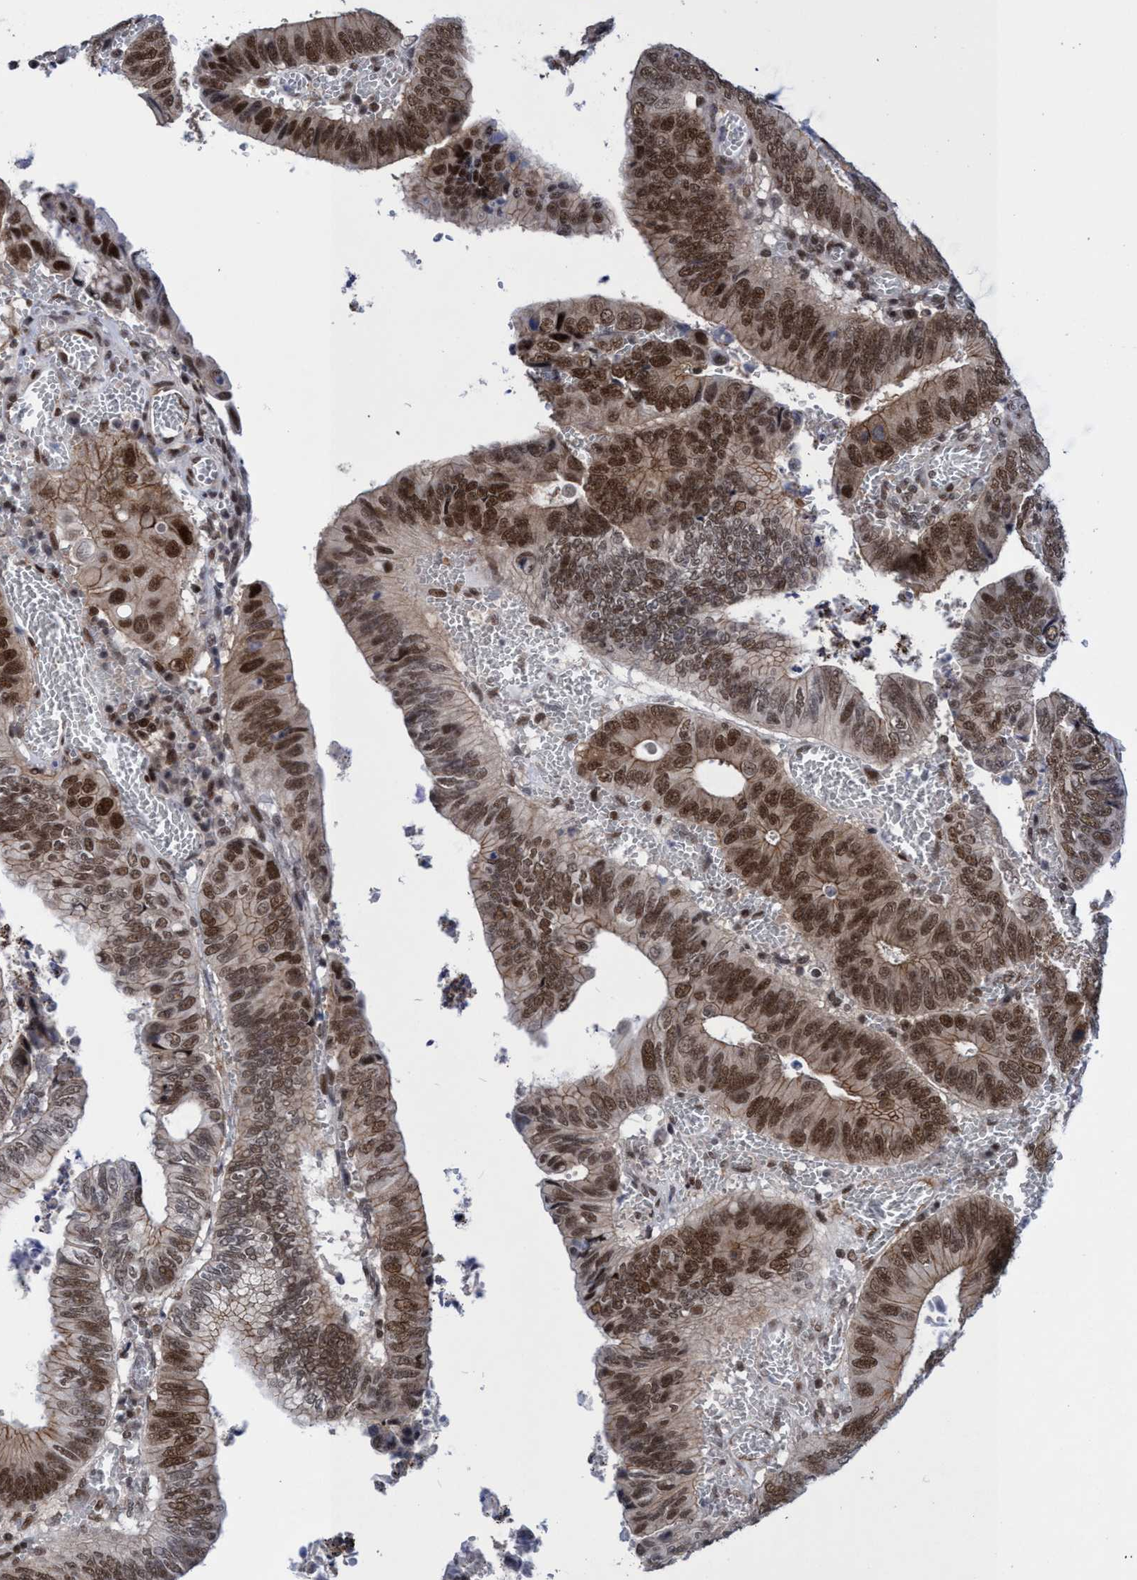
{"staining": {"intensity": "strong", "quantity": ">75%", "location": "nuclear"}, "tissue": "colorectal cancer", "cell_type": "Tumor cells", "image_type": "cancer", "snomed": [{"axis": "morphology", "description": "Inflammation, NOS"}, {"axis": "morphology", "description": "Adenocarcinoma, NOS"}, {"axis": "topography", "description": "Colon"}], "caption": "Colorectal adenocarcinoma was stained to show a protein in brown. There is high levels of strong nuclear staining in about >75% of tumor cells. (DAB IHC with brightfield microscopy, high magnification).", "gene": "C9orf78", "patient": {"sex": "male", "age": 72}}